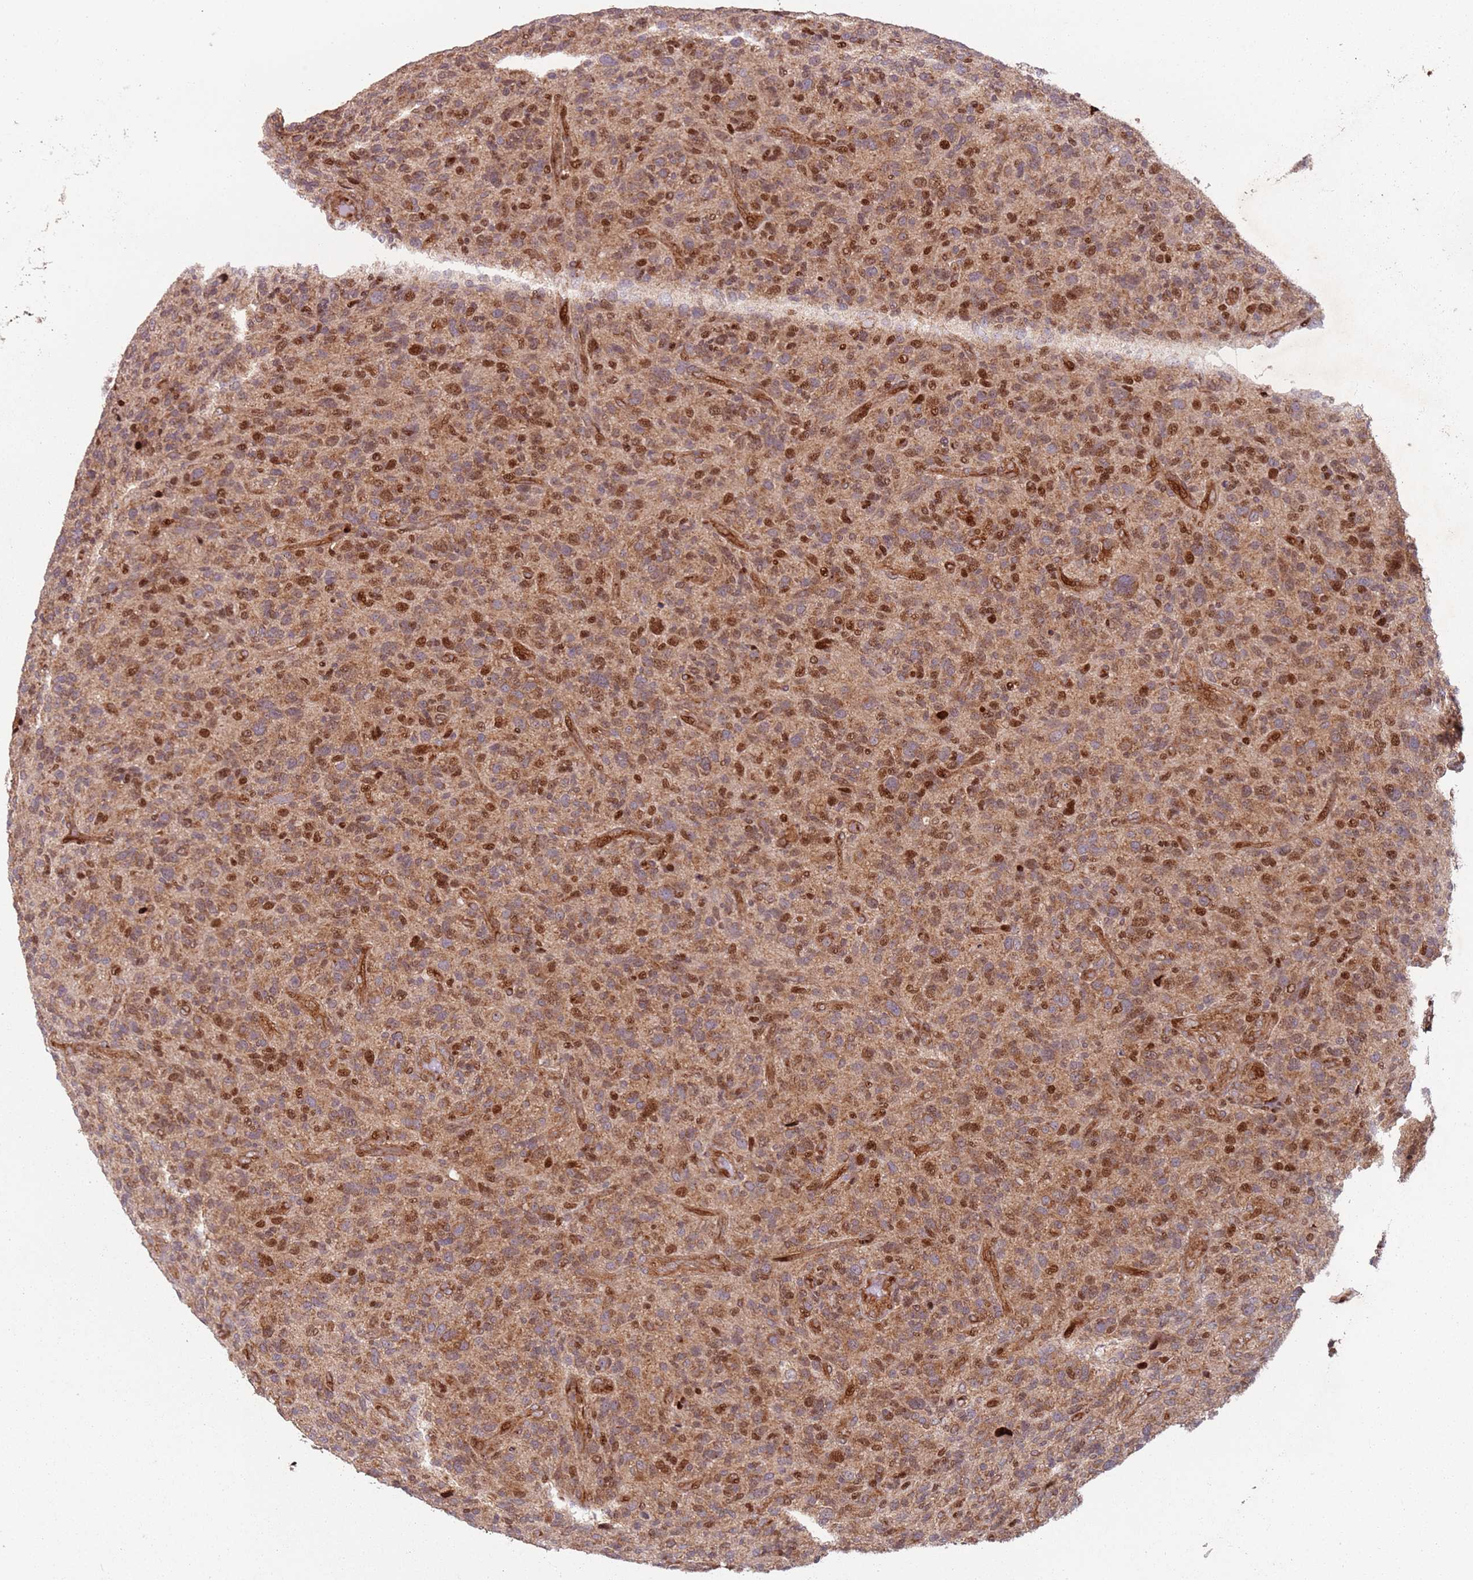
{"staining": {"intensity": "strong", "quantity": "25%-75%", "location": "cytoplasmic/membranous,nuclear"}, "tissue": "glioma", "cell_type": "Tumor cells", "image_type": "cancer", "snomed": [{"axis": "morphology", "description": "Glioma, malignant, High grade"}, {"axis": "topography", "description": "Brain"}], "caption": "Immunohistochemistry (IHC) image of malignant glioma (high-grade) stained for a protein (brown), which displays high levels of strong cytoplasmic/membranous and nuclear staining in about 25%-75% of tumor cells.", "gene": "HNRNPLL", "patient": {"sex": "male", "age": 47}}